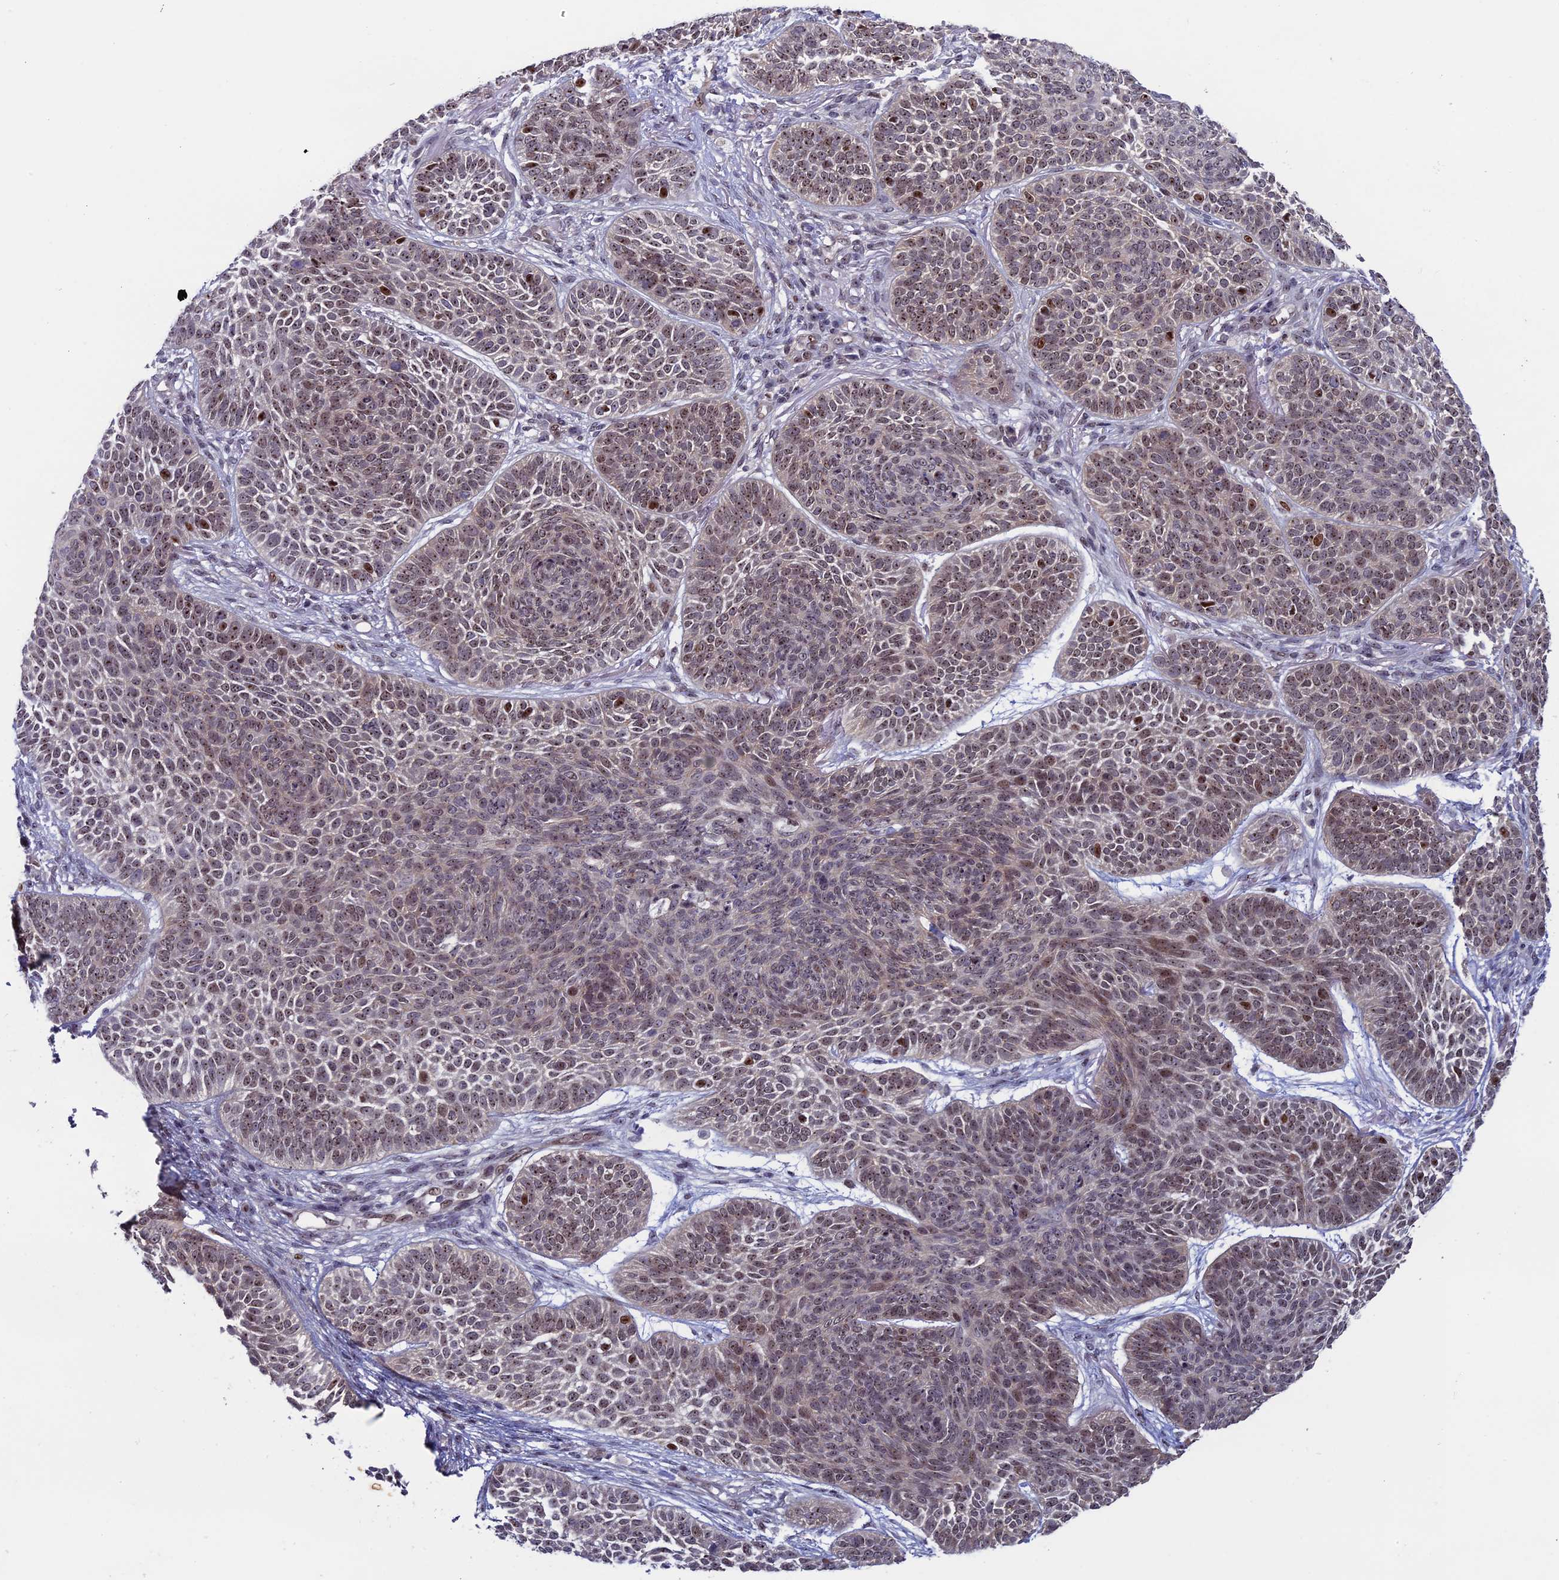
{"staining": {"intensity": "weak", "quantity": ">75%", "location": "nuclear"}, "tissue": "skin cancer", "cell_type": "Tumor cells", "image_type": "cancer", "snomed": [{"axis": "morphology", "description": "Basal cell carcinoma"}, {"axis": "topography", "description": "Skin"}], "caption": "Immunohistochemical staining of skin cancer demonstrates weak nuclear protein positivity in approximately >75% of tumor cells. Using DAB (3,3'-diaminobenzidine) (brown) and hematoxylin (blue) stains, captured at high magnification using brightfield microscopy.", "gene": "CCDC86", "patient": {"sex": "male", "age": 85}}